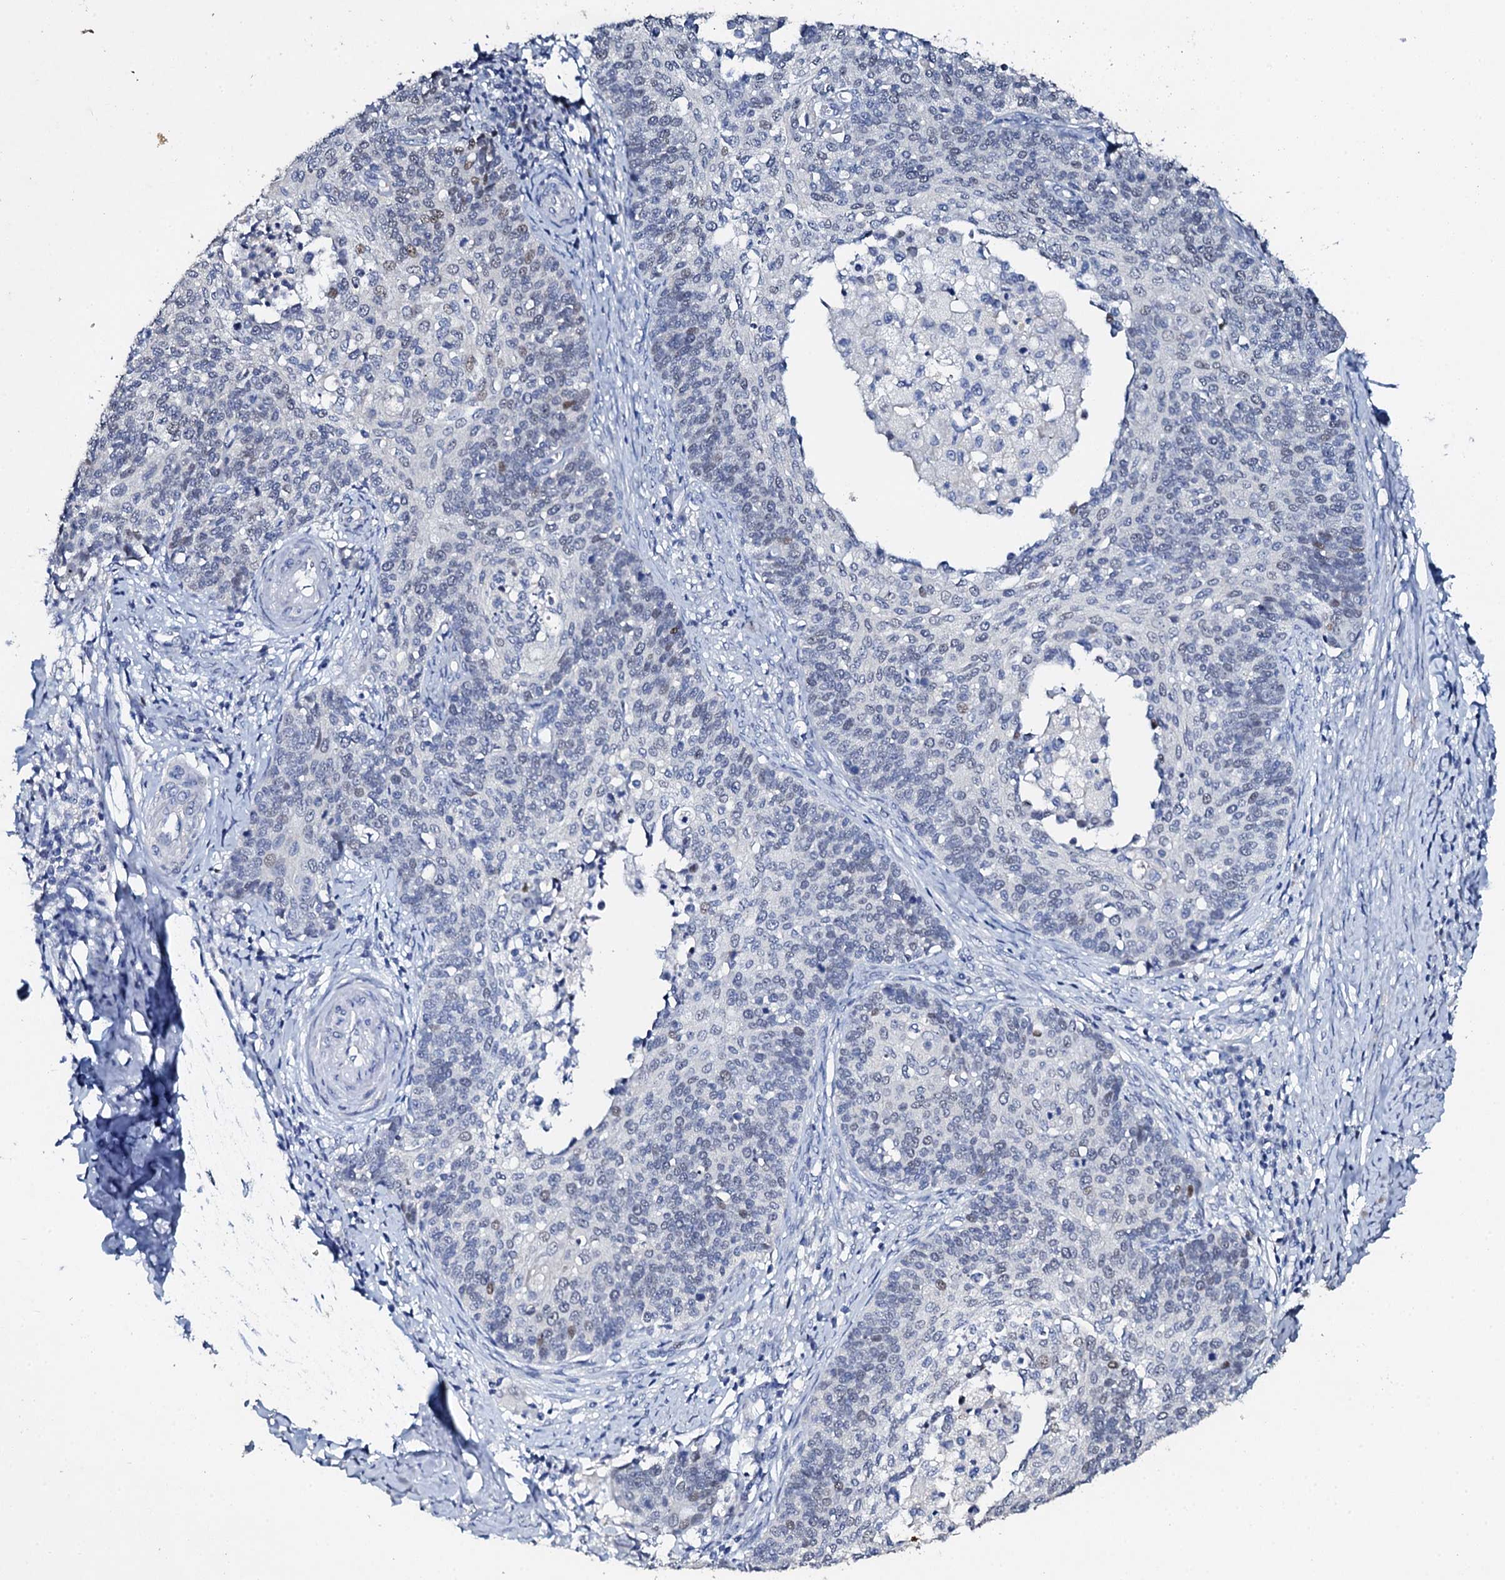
{"staining": {"intensity": "weak", "quantity": "<25%", "location": "nuclear"}, "tissue": "cervical cancer", "cell_type": "Tumor cells", "image_type": "cancer", "snomed": [{"axis": "morphology", "description": "Squamous cell carcinoma, NOS"}, {"axis": "topography", "description": "Cervix"}], "caption": "Immunohistochemistry histopathology image of human squamous cell carcinoma (cervical) stained for a protein (brown), which shows no expression in tumor cells. (Stains: DAB (3,3'-diaminobenzidine) immunohistochemistry (IHC) with hematoxylin counter stain, Microscopy: brightfield microscopy at high magnification).", "gene": "NUDT13", "patient": {"sex": "female", "age": 39}}